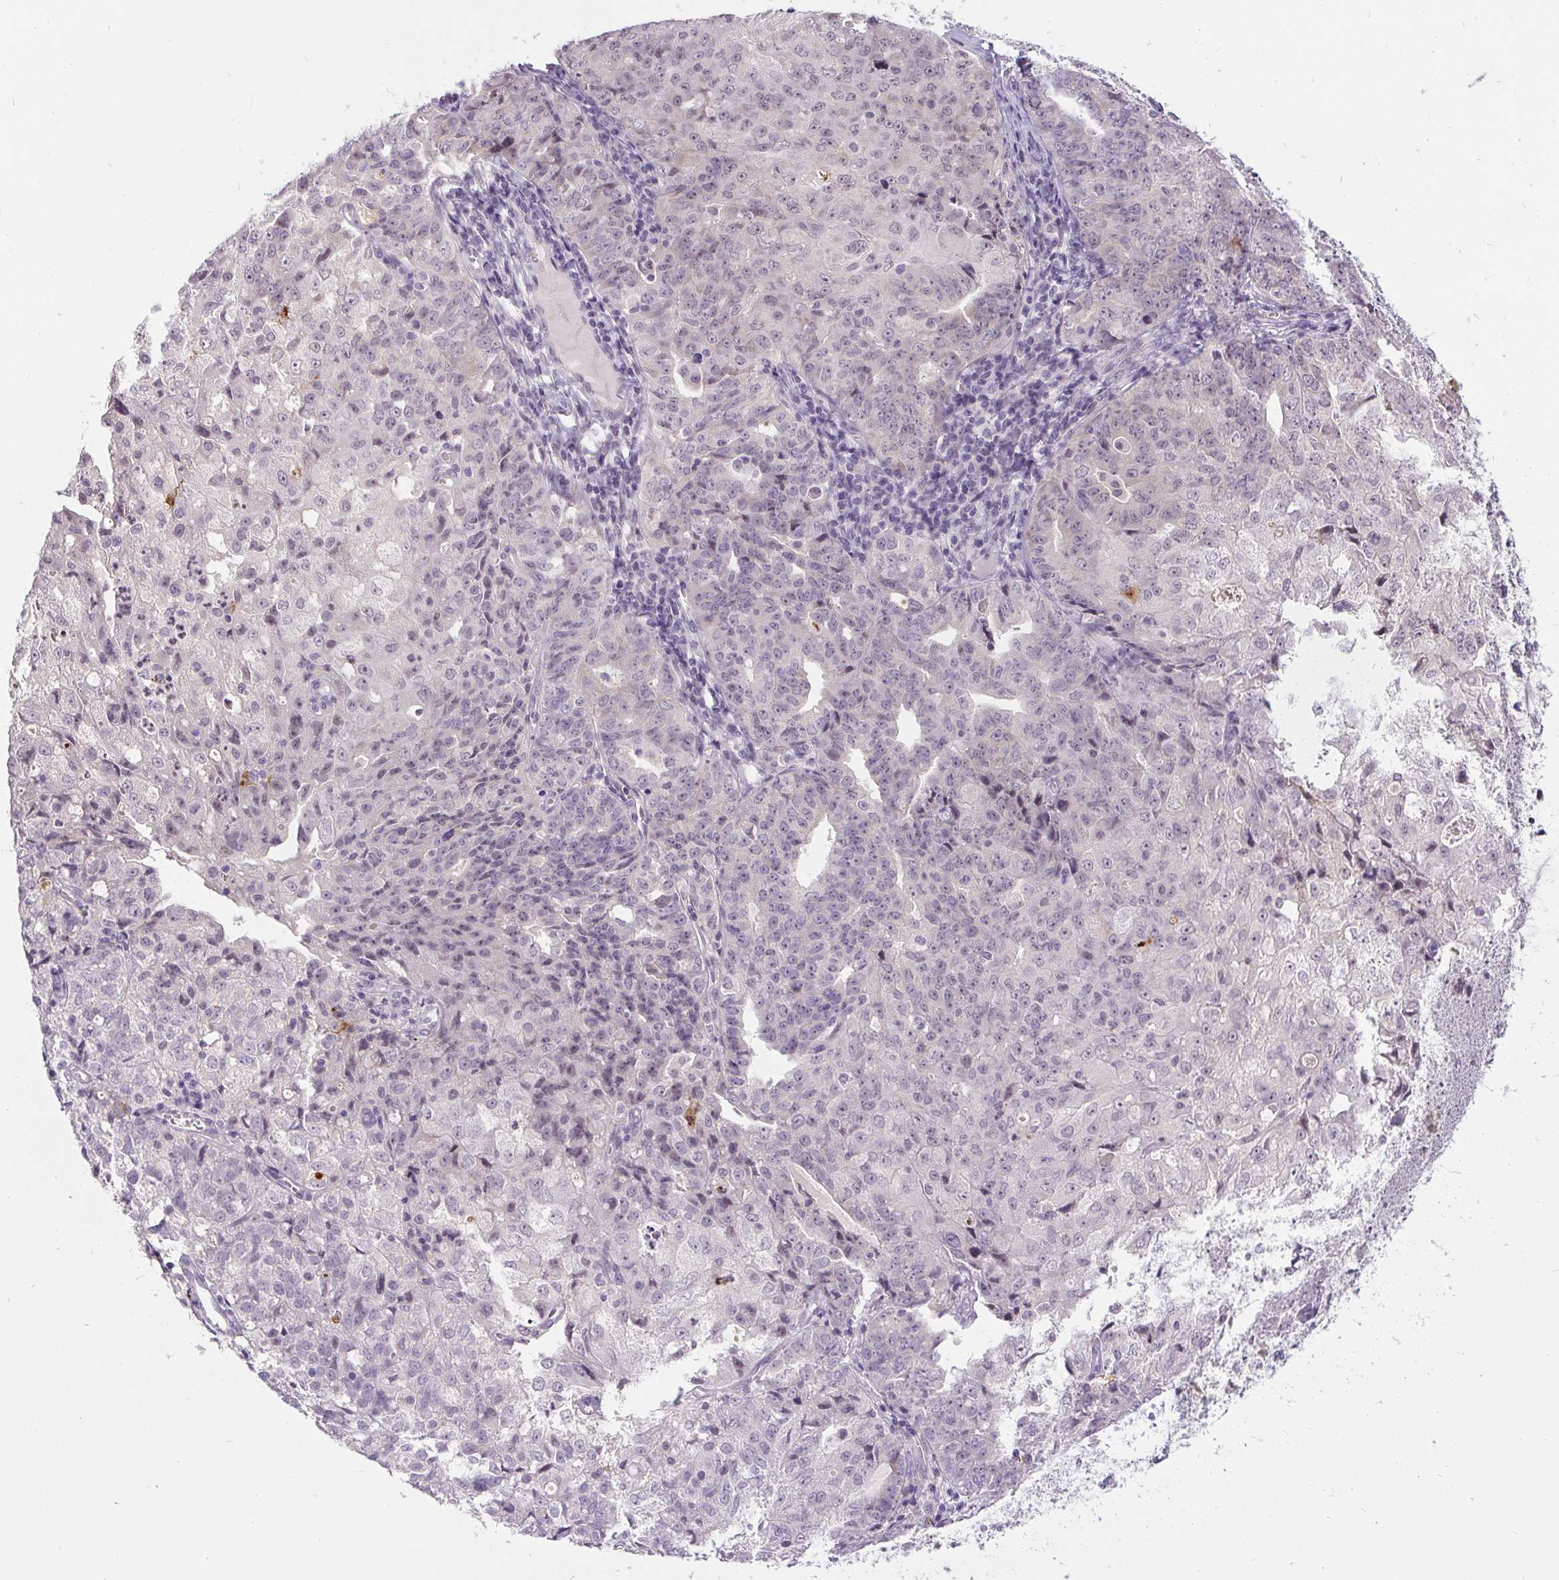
{"staining": {"intensity": "weak", "quantity": "<25%", "location": "nuclear"}, "tissue": "endometrial cancer", "cell_type": "Tumor cells", "image_type": "cancer", "snomed": [{"axis": "morphology", "description": "Adenocarcinoma, NOS"}, {"axis": "topography", "description": "Endometrium"}], "caption": "Tumor cells show no significant protein staining in adenocarcinoma (endometrial).", "gene": "FAM117B", "patient": {"sex": "female", "age": 61}}